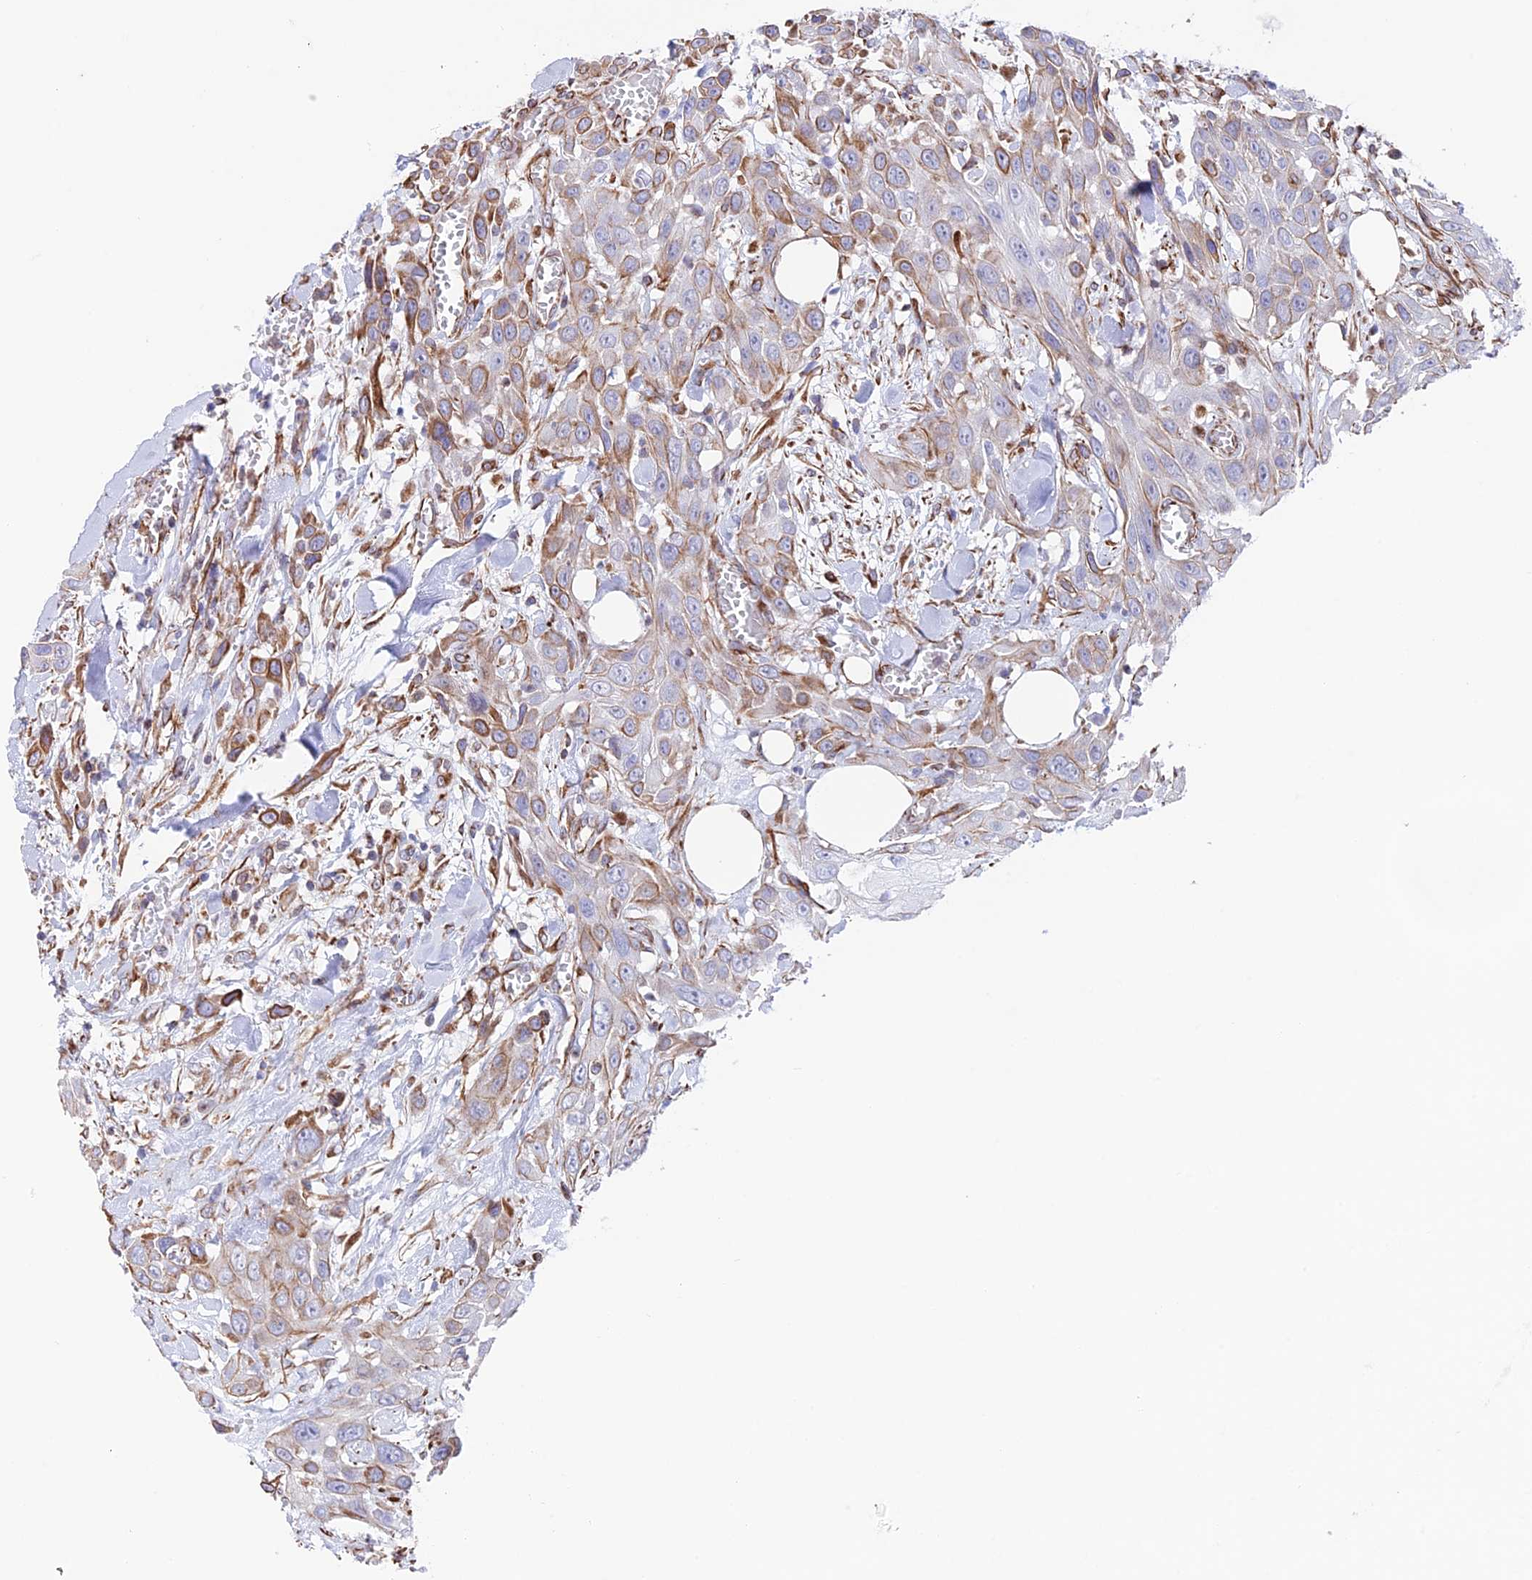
{"staining": {"intensity": "moderate", "quantity": "25%-75%", "location": "cytoplasmic/membranous"}, "tissue": "head and neck cancer", "cell_type": "Tumor cells", "image_type": "cancer", "snomed": [{"axis": "morphology", "description": "Squamous cell carcinoma, NOS"}, {"axis": "topography", "description": "Head-Neck"}], "caption": "The photomicrograph reveals staining of head and neck cancer (squamous cell carcinoma), revealing moderate cytoplasmic/membranous protein staining (brown color) within tumor cells.", "gene": "ZNF652", "patient": {"sex": "male", "age": 81}}